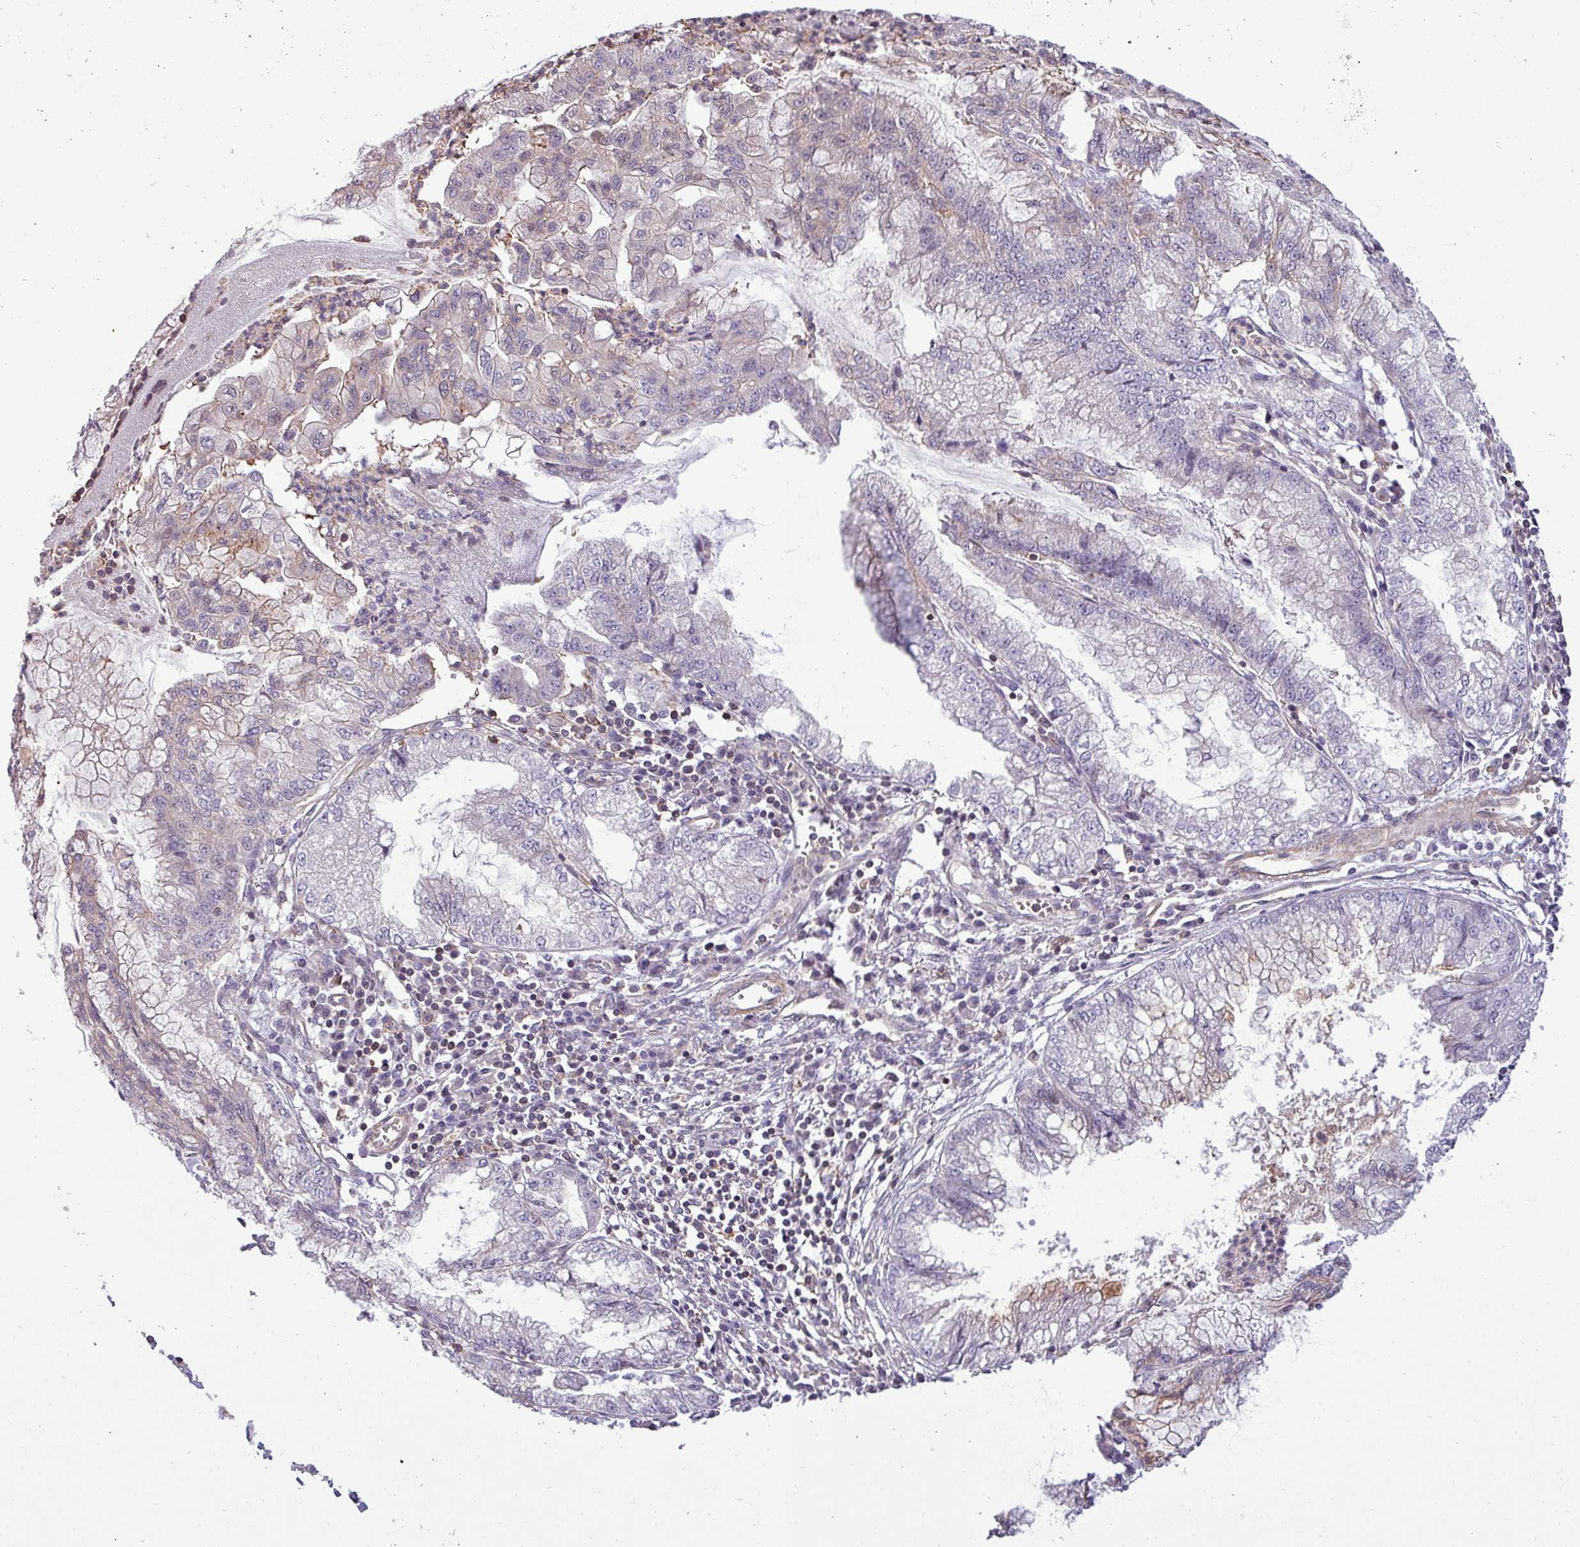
{"staining": {"intensity": "weak", "quantity": "<25%", "location": "cytoplasmic/membranous"}, "tissue": "pancreatic cancer", "cell_type": "Tumor cells", "image_type": "cancer", "snomed": [{"axis": "morphology", "description": "Adenocarcinoma, NOS"}, {"axis": "topography", "description": "Pancreas"}], "caption": "Tumor cells are negative for protein expression in human pancreatic adenocarcinoma.", "gene": "ZNF835", "patient": {"sex": "male", "age": 73}}